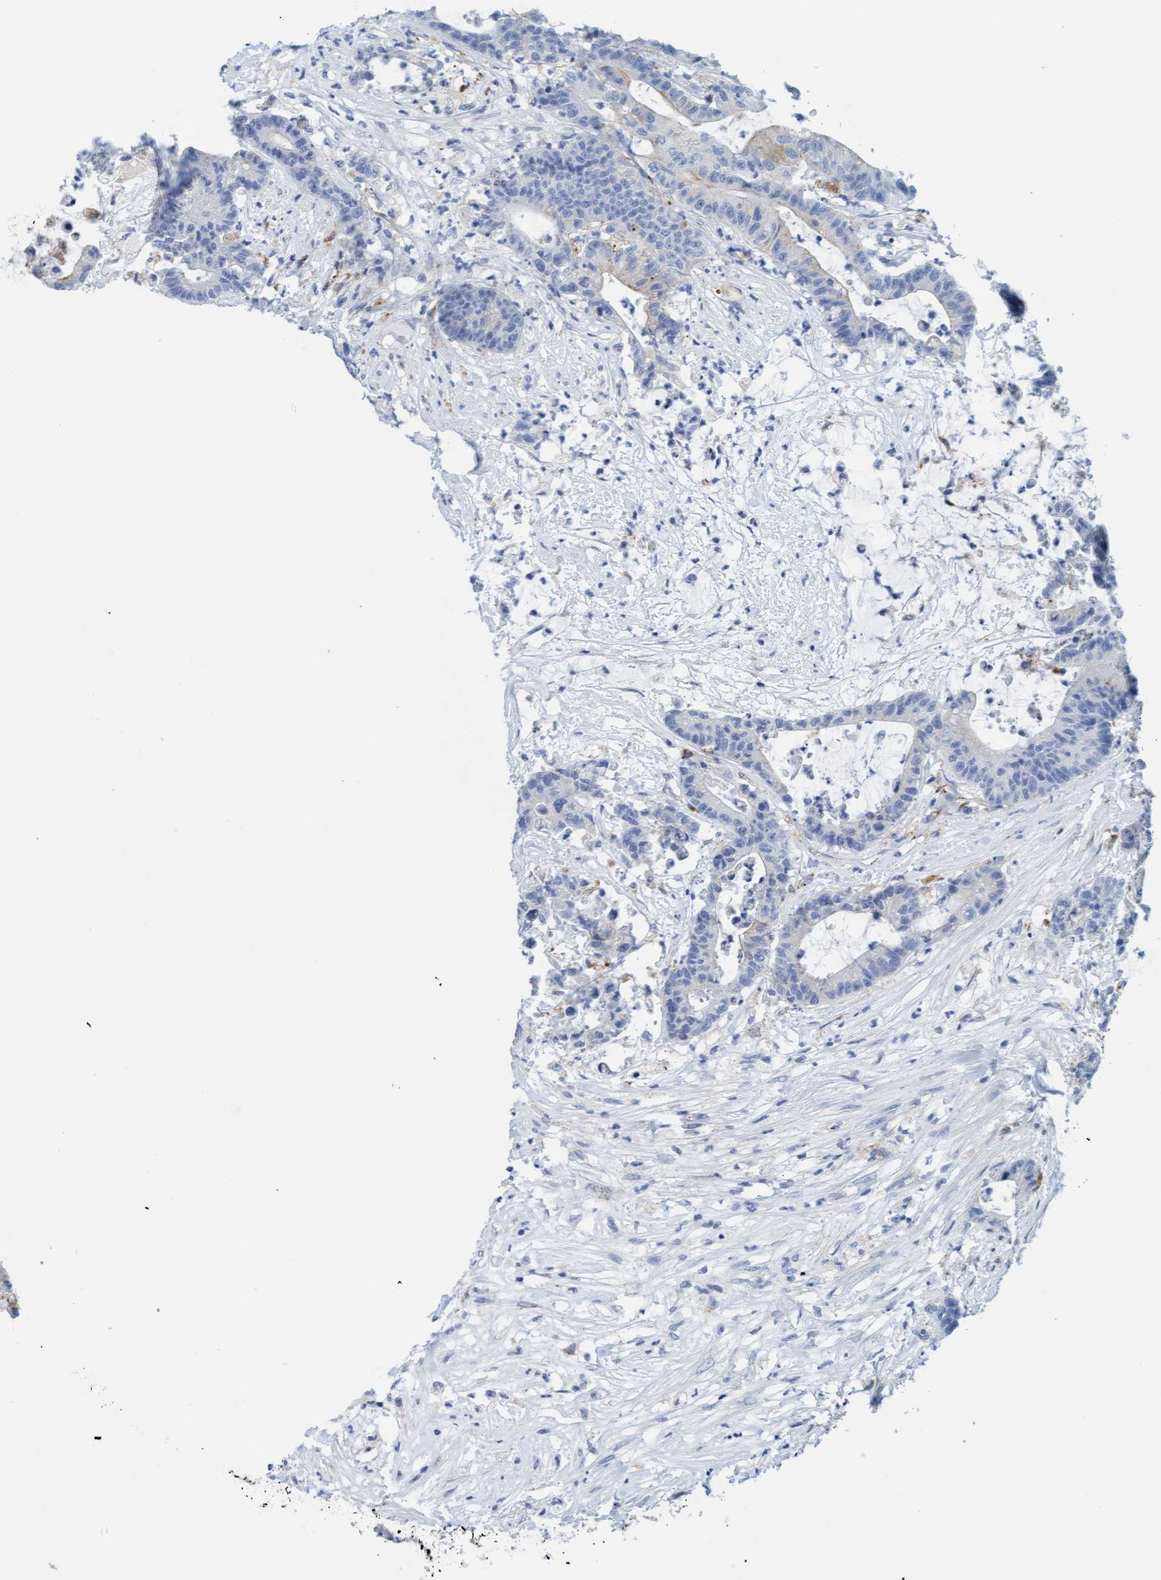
{"staining": {"intensity": "negative", "quantity": "none", "location": "none"}, "tissue": "colorectal cancer", "cell_type": "Tumor cells", "image_type": "cancer", "snomed": [{"axis": "morphology", "description": "Adenocarcinoma, NOS"}, {"axis": "topography", "description": "Colon"}], "caption": "Photomicrograph shows no significant protein expression in tumor cells of colorectal cancer.", "gene": "SGSH", "patient": {"sex": "female", "age": 84}}